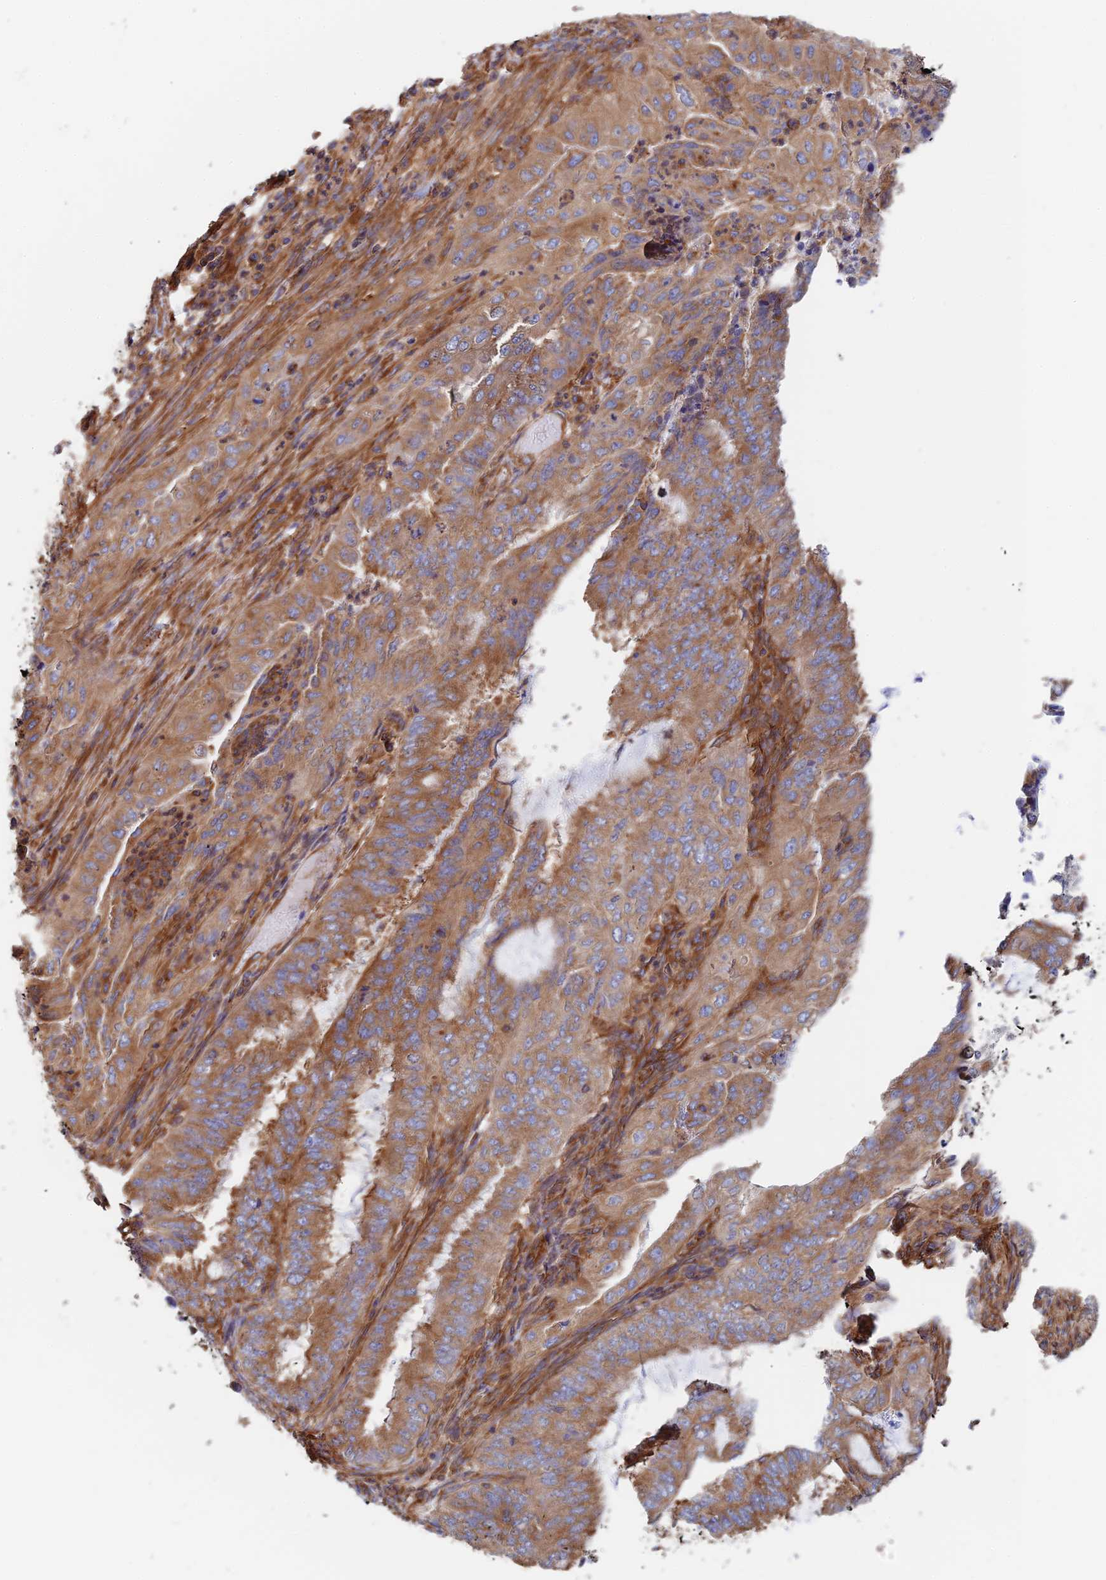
{"staining": {"intensity": "strong", "quantity": ">75%", "location": "cytoplasmic/membranous"}, "tissue": "endometrial cancer", "cell_type": "Tumor cells", "image_type": "cancer", "snomed": [{"axis": "morphology", "description": "Adenocarcinoma, NOS"}, {"axis": "topography", "description": "Endometrium"}], "caption": "Human endometrial cancer stained for a protein (brown) demonstrates strong cytoplasmic/membranous positive positivity in approximately >75% of tumor cells.", "gene": "DCTN2", "patient": {"sex": "female", "age": 51}}